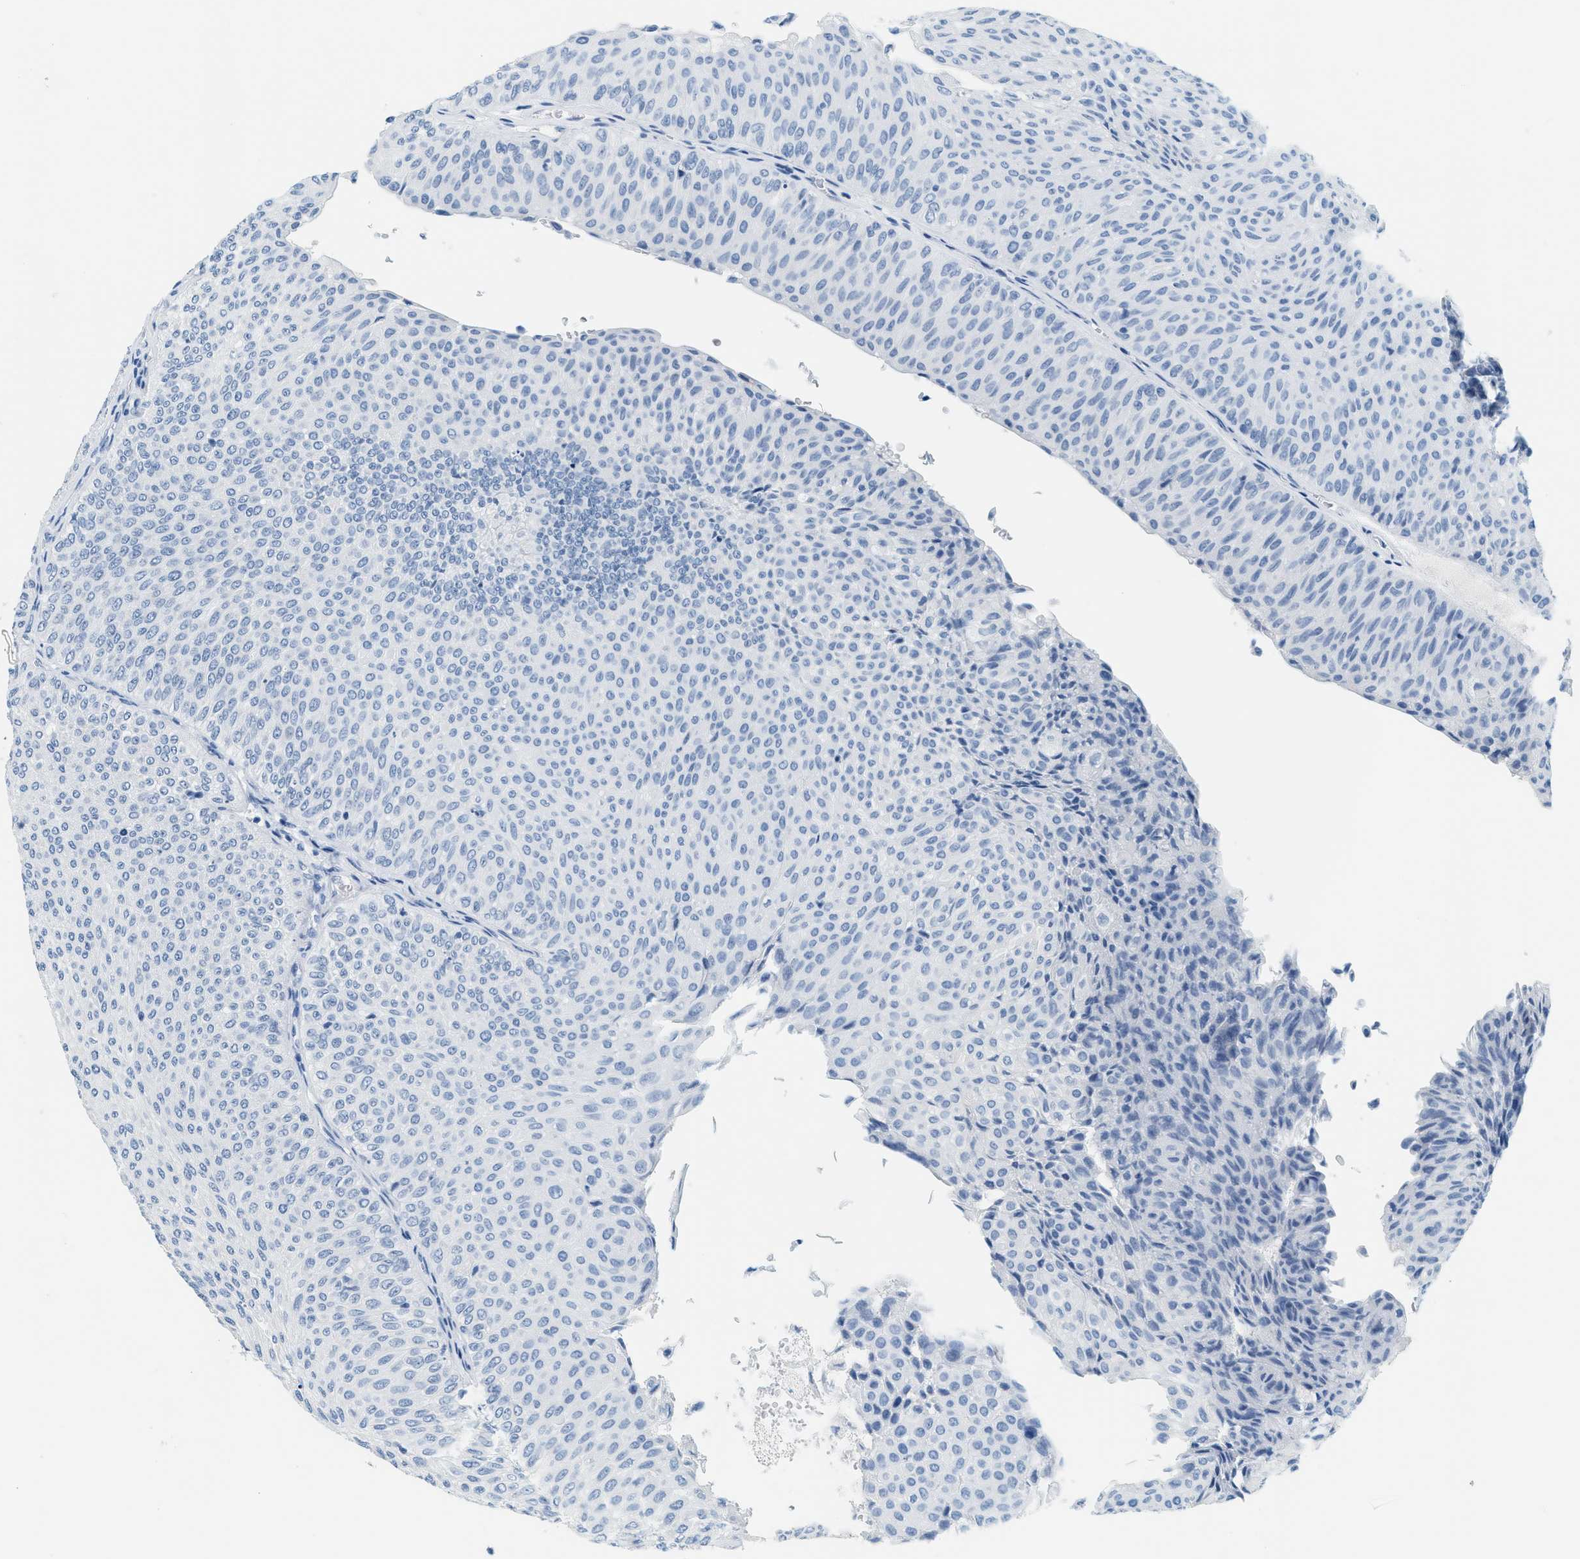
{"staining": {"intensity": "negative", "quantity": "none", "location": "none"}, "tissue": "urothelial cancer", "cell_type": "Tumor cells", "image_type": "cancer", "snomed": [{"axis": "morphology", "description": "Urothelial carcinoma, Low grade"}, {"axis": "topography", "description": "Urinary bladder"}], "caption": "High magnification brightfield microscopy of urothelial cancer stained with DAB (3,3'-diaminobenzidine) (brown) and counterstained with hematoxylin (blue): tumor cells show no significant staining.", "gene": "LCN2", "patient": {"sex": "male", "age": 78}}